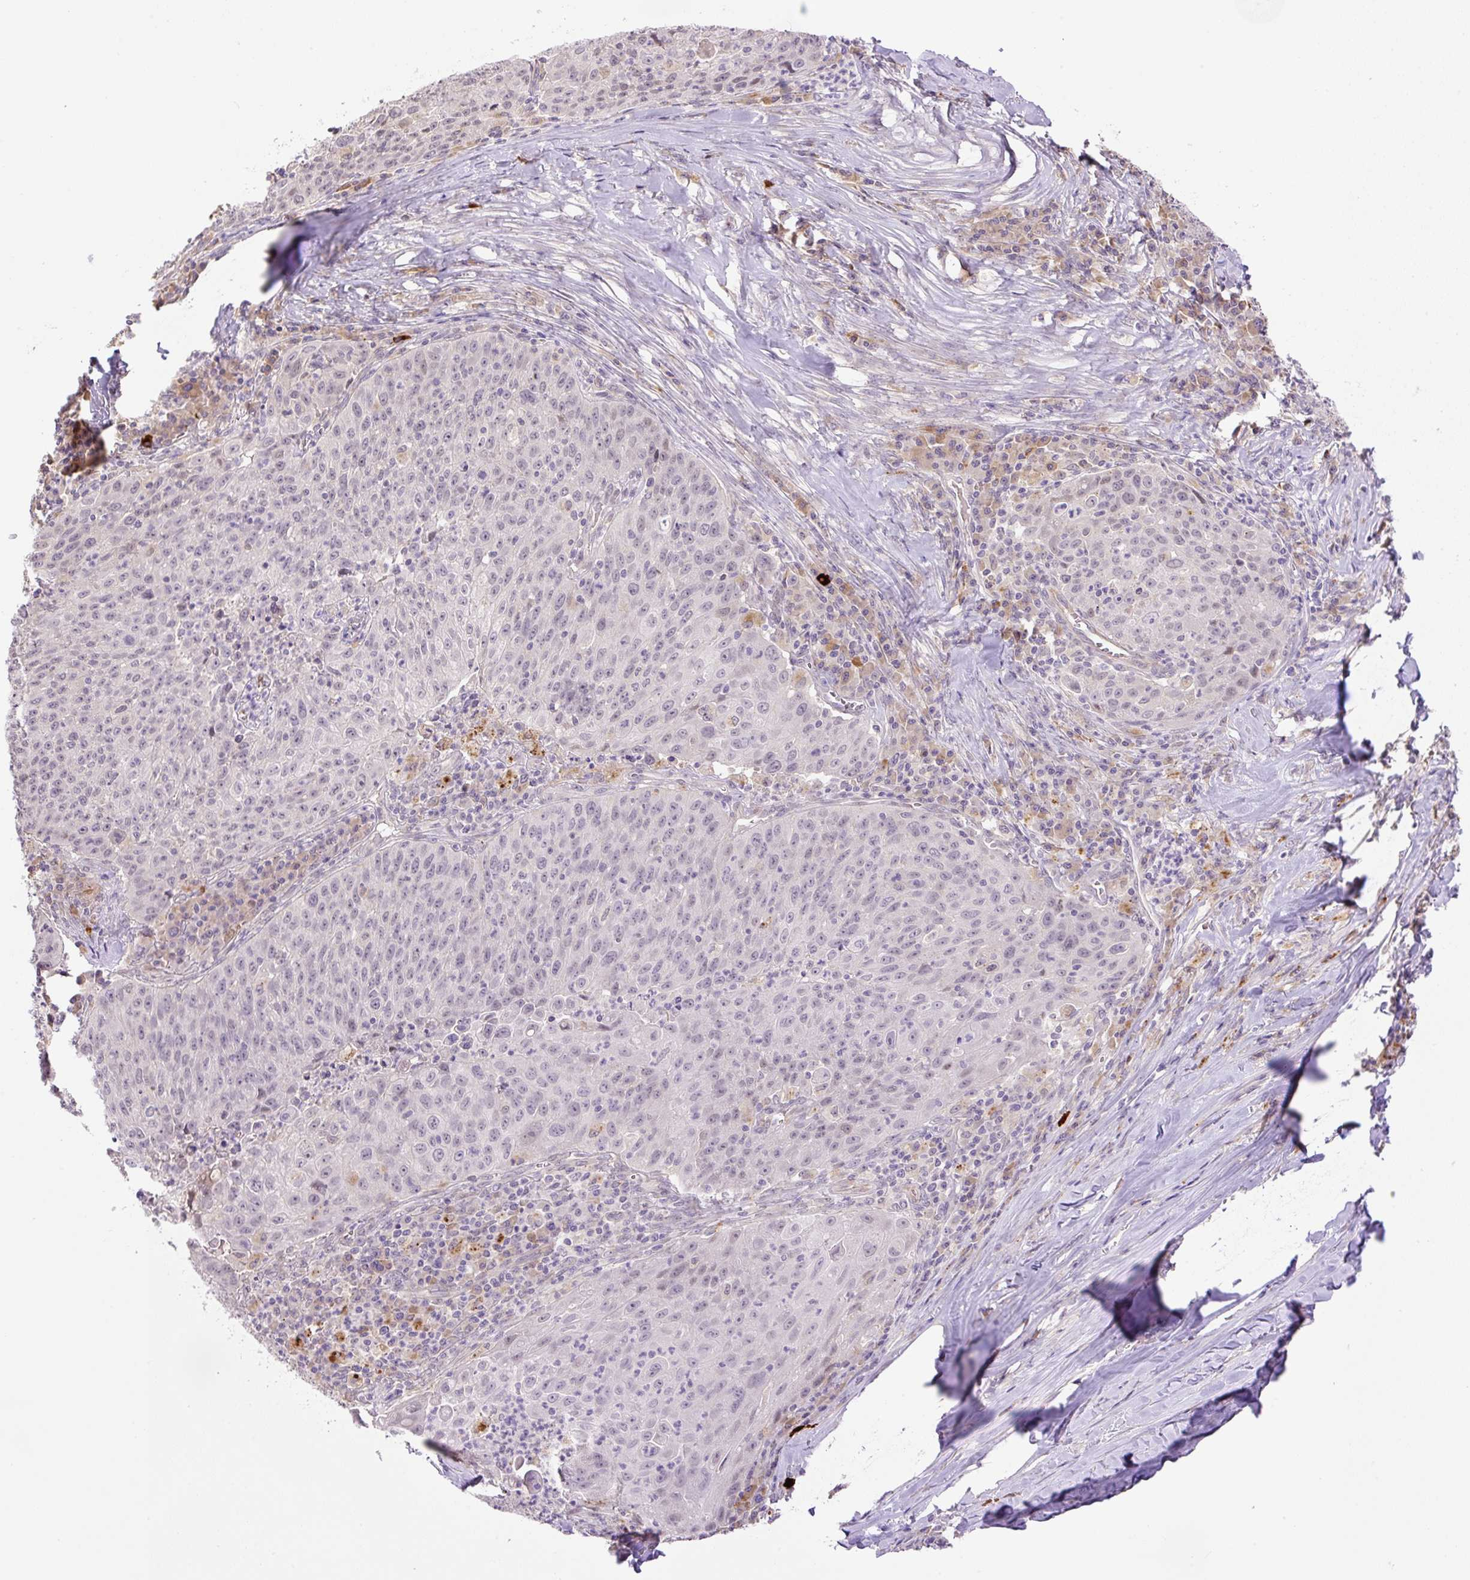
{"staining": {"intensity": "negative", "quantity": "none", "location": "none"}, "tissue": "lung cancer", "cell_type": "Tumor cells", "image_type": "cancer", "snomed": [{"axis": "morphology", "description": "Squamous cell carcinoma, NOS"}, {"axis": "morphology", "description": "Squamous cell carcinoma, metastatic, NOS"}, {"axis": "topography", "description": "Bronchus"}, {"axis": "topography", "description": "Lung"}], "caption": "DAB immunohistochemical staining of human lung metastatic squamous cell carcinoma demonstrates no significant staining in tumor cells.", "gene": "HABP4", "patient": {"sex": "male", "age": 62}}